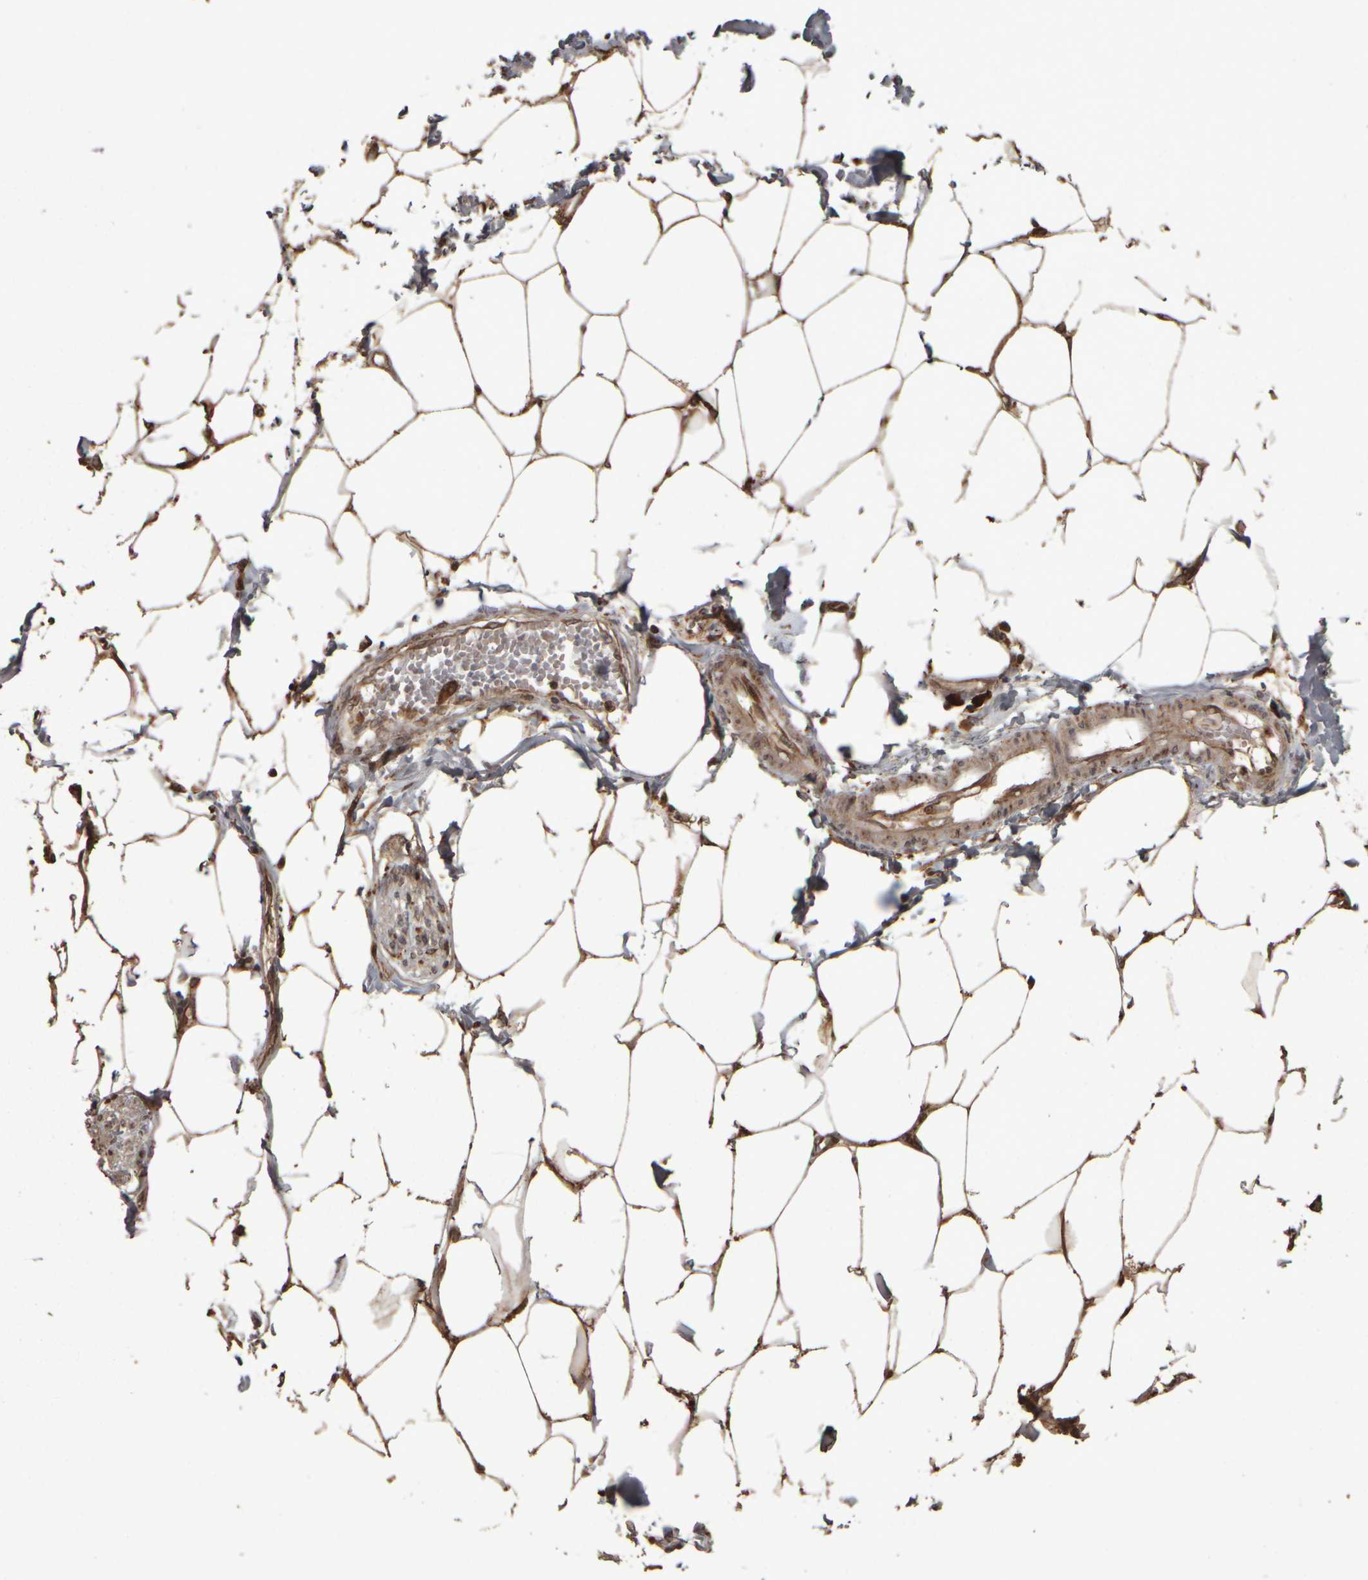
{"staining": {"intensity": "moderate", "quantity": ">75%", "location": "cytoplasmic/membranous"}, "tissue": "adipose tissue", "cell_type": "Adipocytes", "image_type": "normal", "snomed": [{"axis": "morphology", "description": "Normal tissue, NOS"}, {"axis": "morphology", "description": "Adenocarcinoma, NOS"}, {"axis": "topography", "description": "Colon"}, {"axis": "topography", "description": "Peripheral nerve tissue"}], "caption": "Protein expression analysis of unremarkable human adipose tissue reveals moderate cytoplasmic/membranous staining in about >75% of adipocytes.", "gene": "AGBL3", "patient": {"sex": "male", "age": 14}}